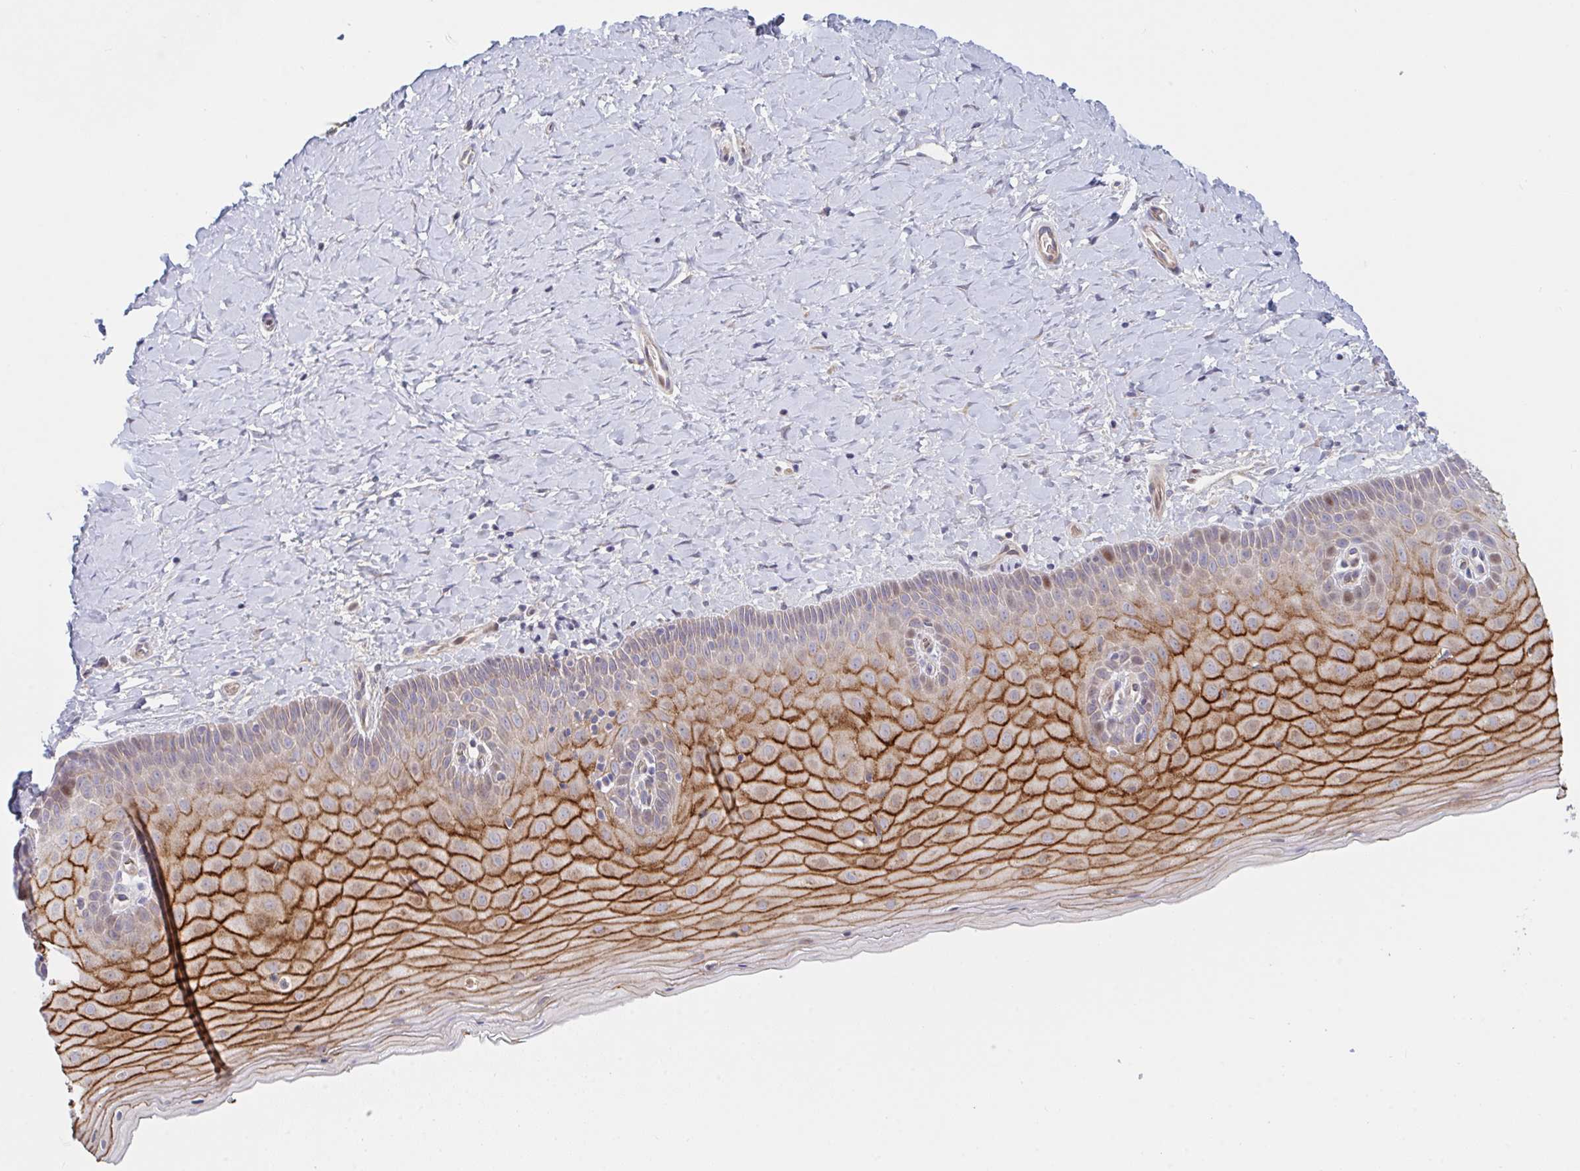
{"staining": {"intensity": "moderate", "quantity": ">75%", "location": "cytoplasmic/membranous,nuclear"}, "tissue": "cervix", "cell_type": "Glandular cells", "image_type": "normal", "snomed": [{"axis": "morphology", "description": "Normal tissue, NOS"}, {"axis": "topography", "description": "Cervix"}], "caption": "Protein positivity by immunohistochemistry displays moderate cytoplasmic/membranous,nuclear staining in approximately >75% of glandular cells in unremarkable cervix.", "gene": "TNFSF4", "patient": {"sex": "female", "age": 37}}